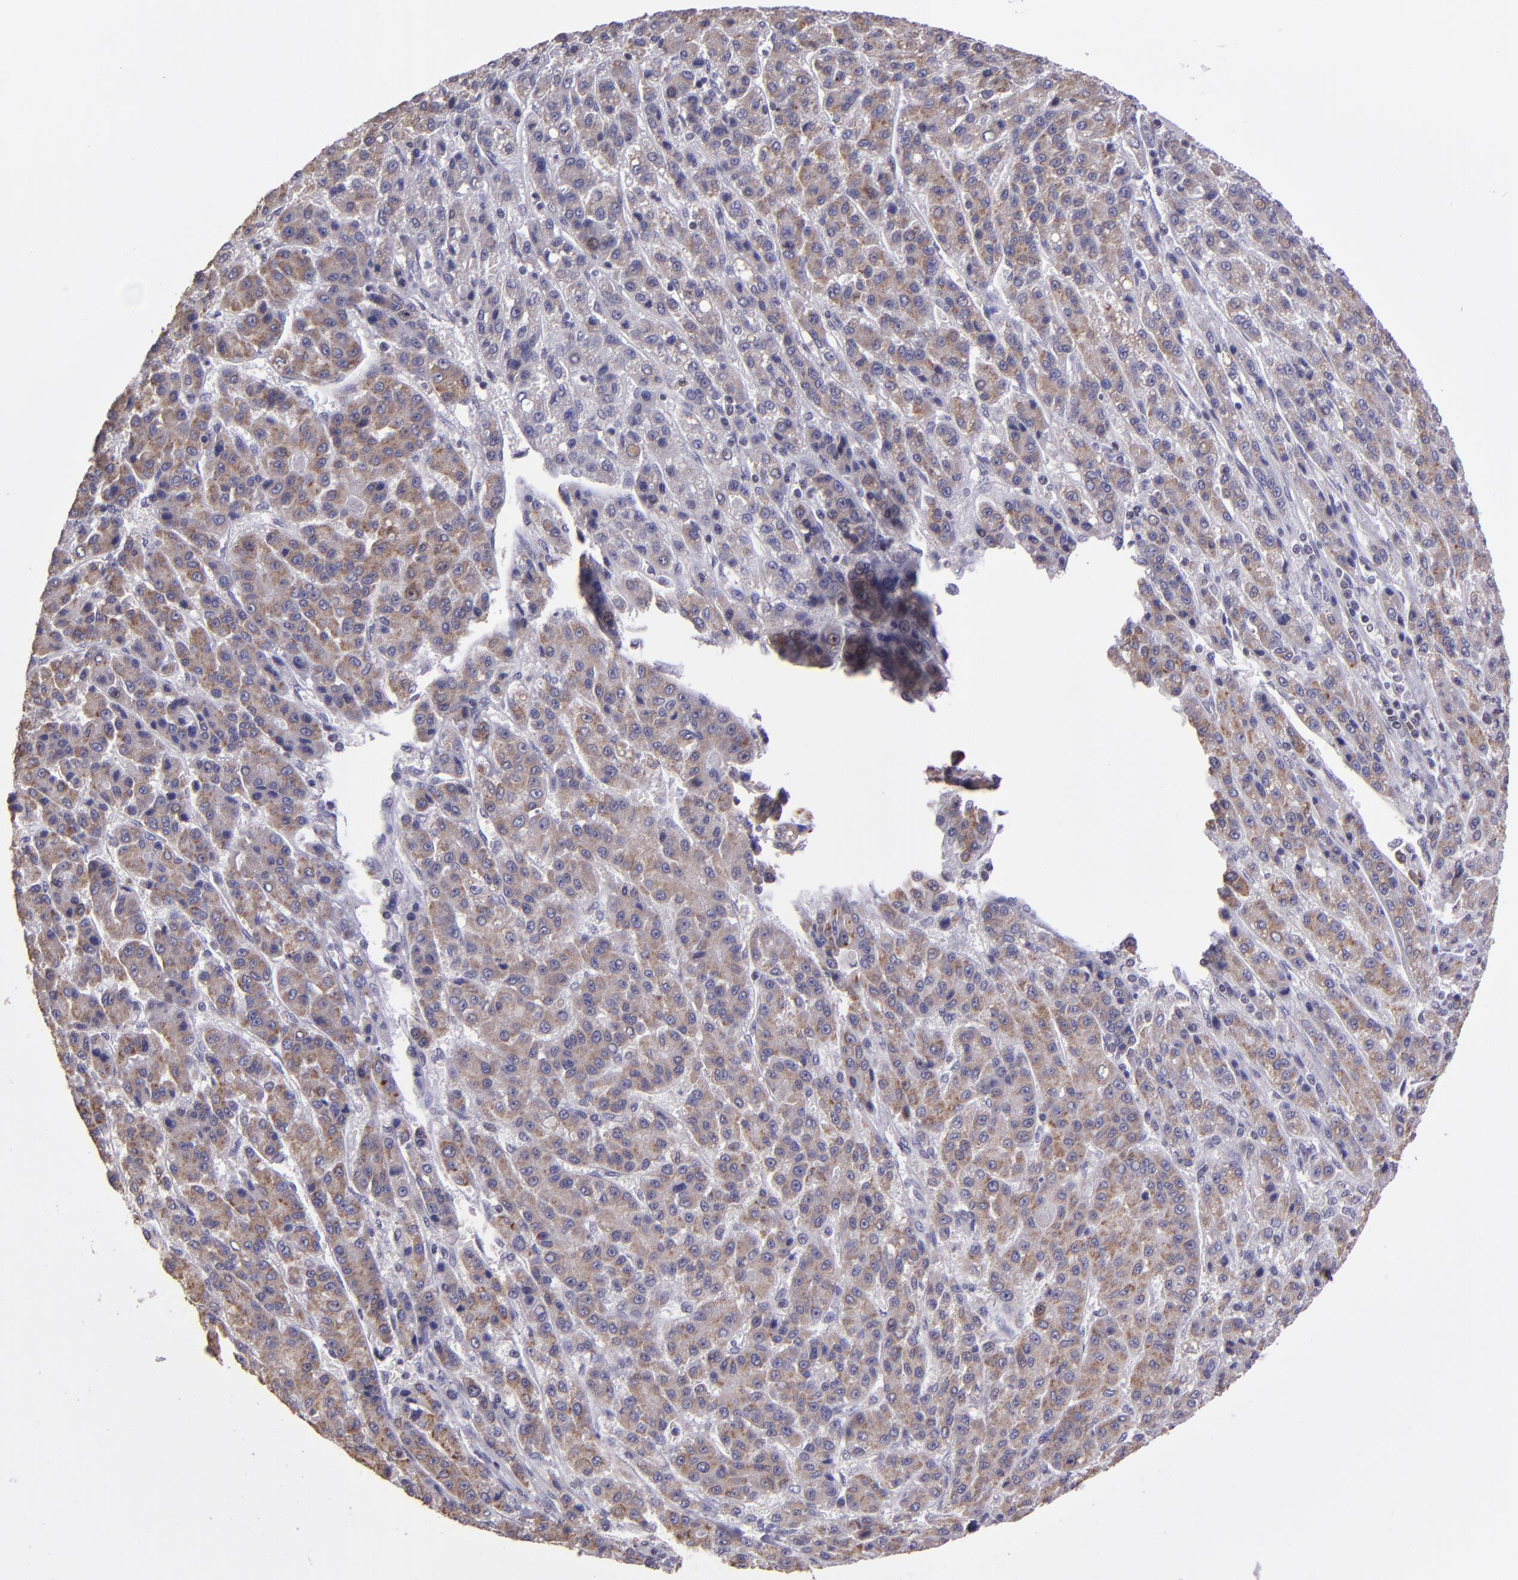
{"staining": {"intensity": "weak", "quantity": ">75%", "location": "cytoplasmic/membranous"}, "tissue": "liver cancer", "cell_type": "Tumor cells", "image_type": "cancer", "snomed": [{"axis": "morphology", "description": "Carcinoma, Hepatocellular, NOS"}, {"axis": "topography", "description": "Liver"}], "caption": "A histopathology image of liver cancer (hepatocellular carcinoma) stained for a protein exhibits weak cytoplasmic/membranous brown staining in tumor cells.", "gene": "ELF1", "patient": {"sex": "male", "age": 70}}